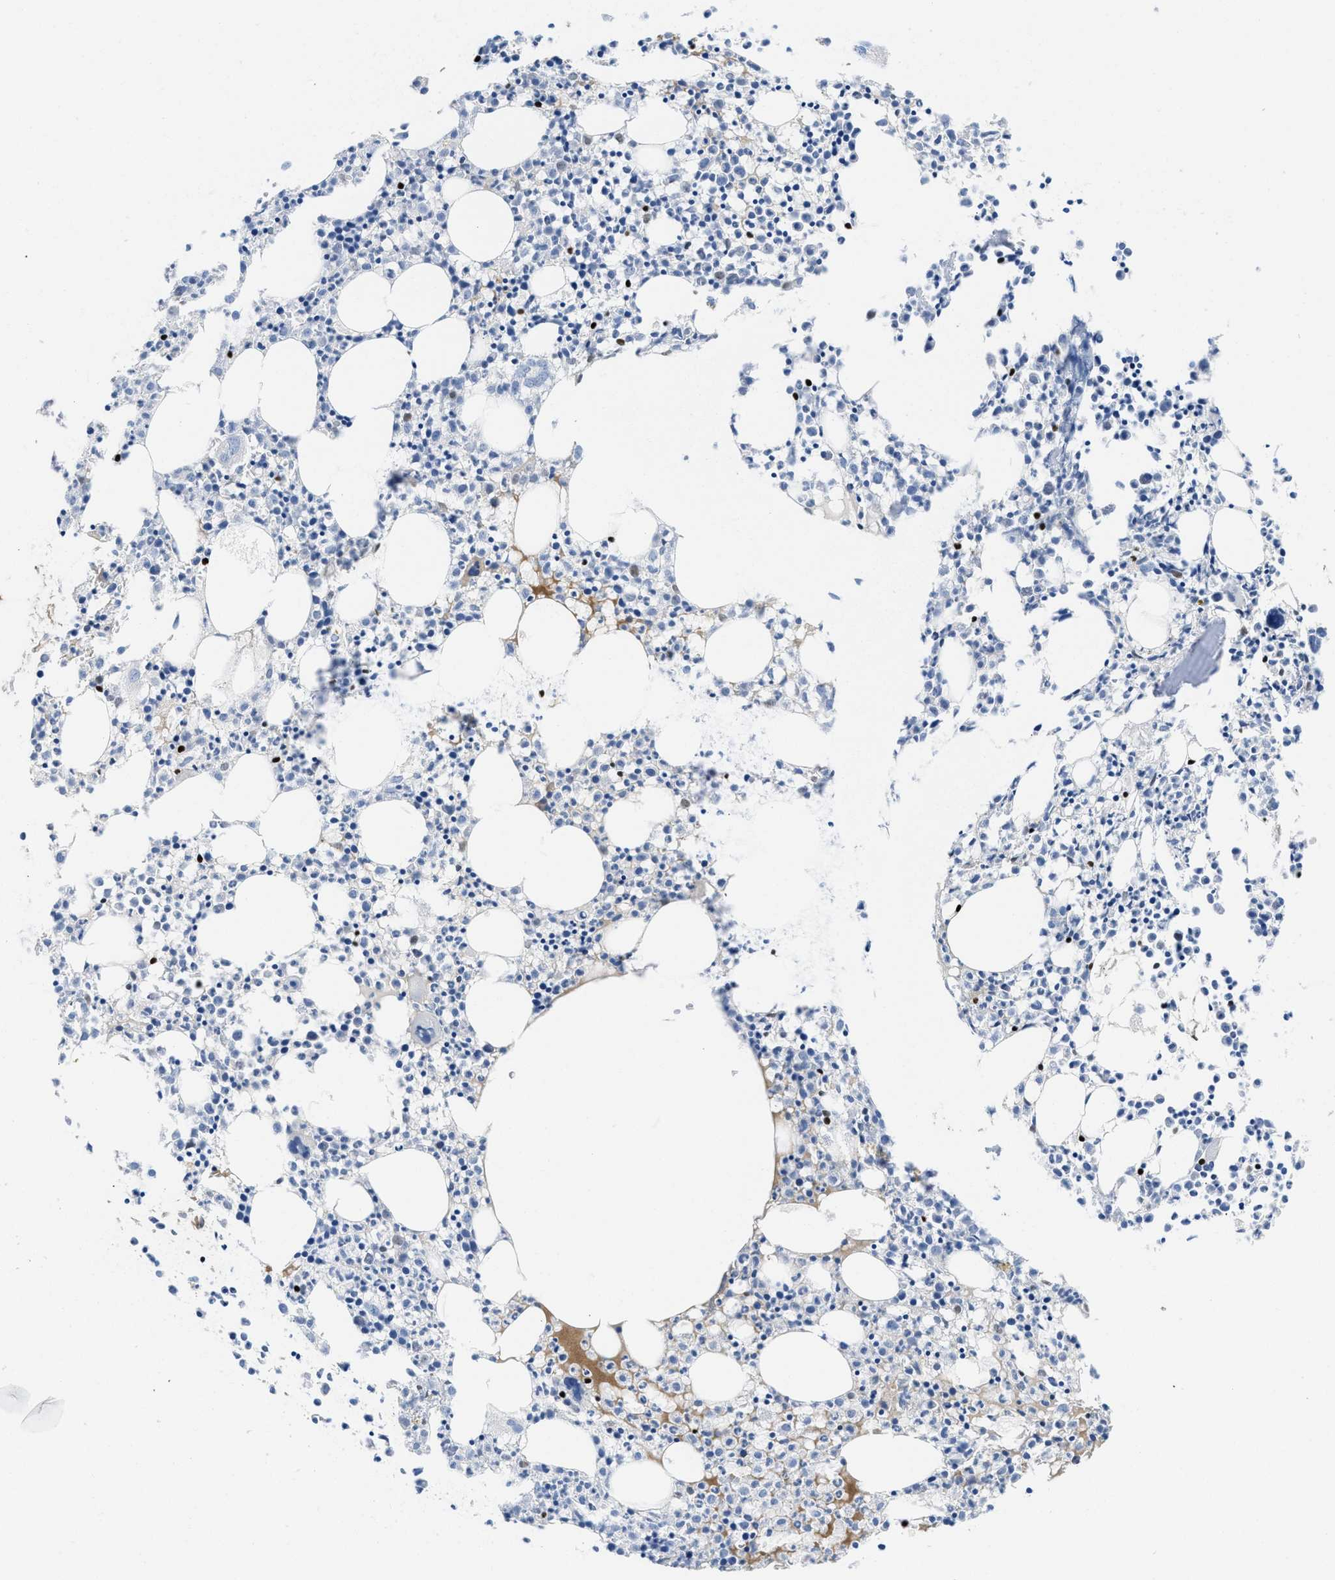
{"staining": {"intensity": "moderate", "quantity": "25%-75%", "location": "cytoplasmic/membranous"}, "tissue": "bone marrow", "cell_type": "Hematopoietic cells", "image_type": "normal", "snomed": [{"axis": "morphology", "description": "Normal tissue, NOS"}, {"axis": "morphology", "description": "Inflammation, NOS"}, {"axis": "topography", "description": "Bone marrow"}], "caption": "Immunohistochemistry (IHC) photomicrograph of unremarkable bone marrow: human bone marrow stained using immunohistochemistry (IHC) shows medium levels of moderate protein expression localized specifically in the cytoplasmic/membranous of hematopoietic cells, appearing as a cytoplasmic/membranous brown color.", "gene": "LEF1", "patient": {"sex": "male", "age": 25}}